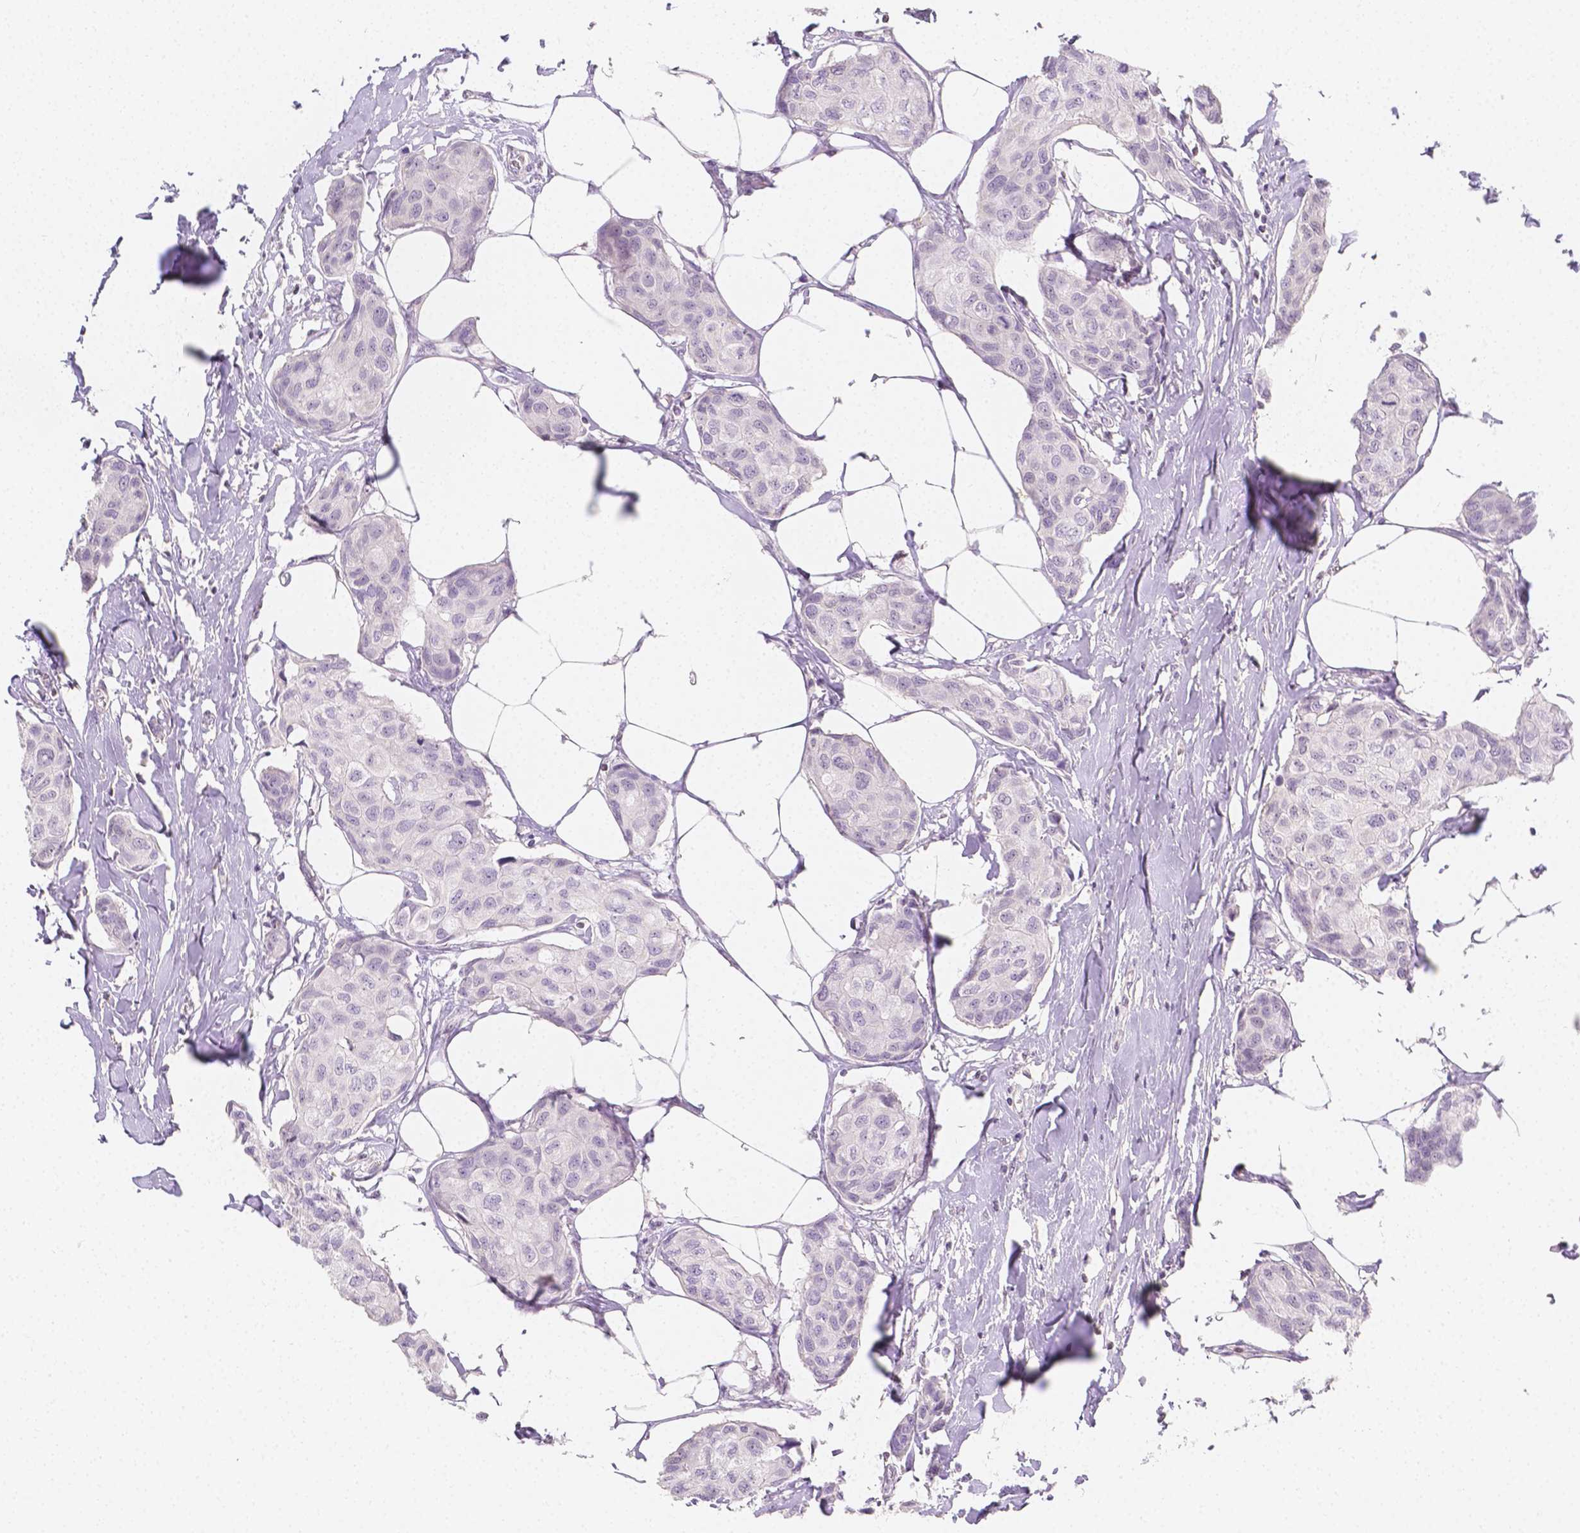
{"staining": {"intensity": "negative", "quantity": "none", "location": "none"}, "tissue": "breast cancer", "cell_type": "Tumor cells", "image_type": "cancer", "snomed": [{"axis": "morphology", "description": "Duct carcinoma"}, {"axis": "topography", "description": "Breast"}], "caption": "Immunohistochemistry (IHC) photomicrograph of neoplastic tissue: intraductal carcinoma (breast) stained with DAB (3,3'-diaminobenzidine) displays no significant protein staining in tumor cells.", "gene": "SGTB", "patient": {"sex": "female", "age": 80}}